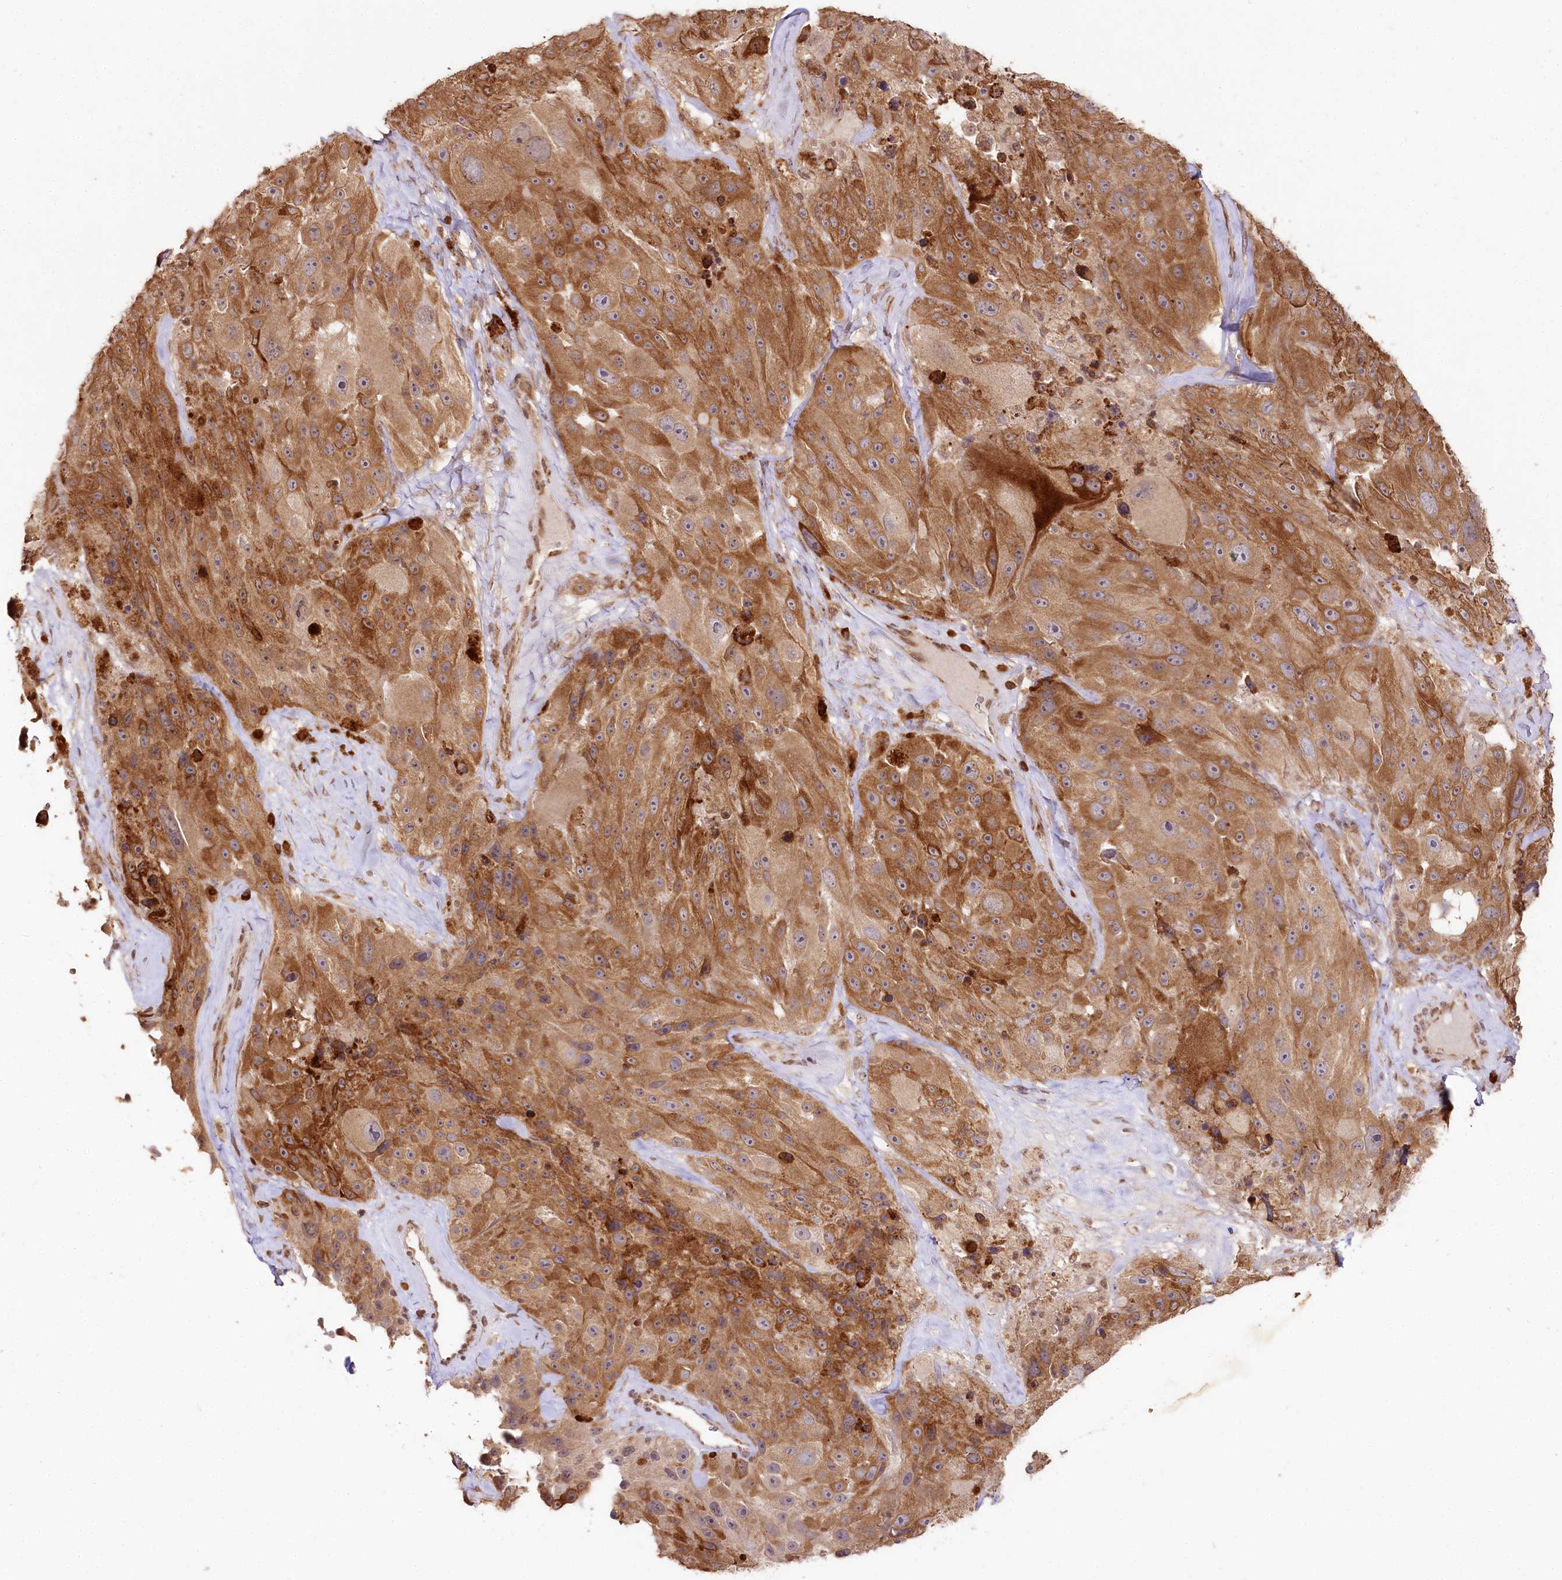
{"staining": {"intensity": "moderate", "quantity": ">75%", "location": "cytoplasmic/membranous"}, "tissue": "melanoma", "cell_type": "Tumor cells", "image_type": "cancer", "snomed": [{"axis": "morphology", "description": "Malignant melanoma, Metastatic site"}, {"axis": "topography", "description": "Lymph node"}], "caption": "Brown immunohistochemical staining in human malignant melanoma (metastatic site) reveals moderate cytoplasmic/membranous expression in approximately >75% of tumor cells.", "gene": "ENSG00000144785", "patient": {"sex": "male", "age": 62}}